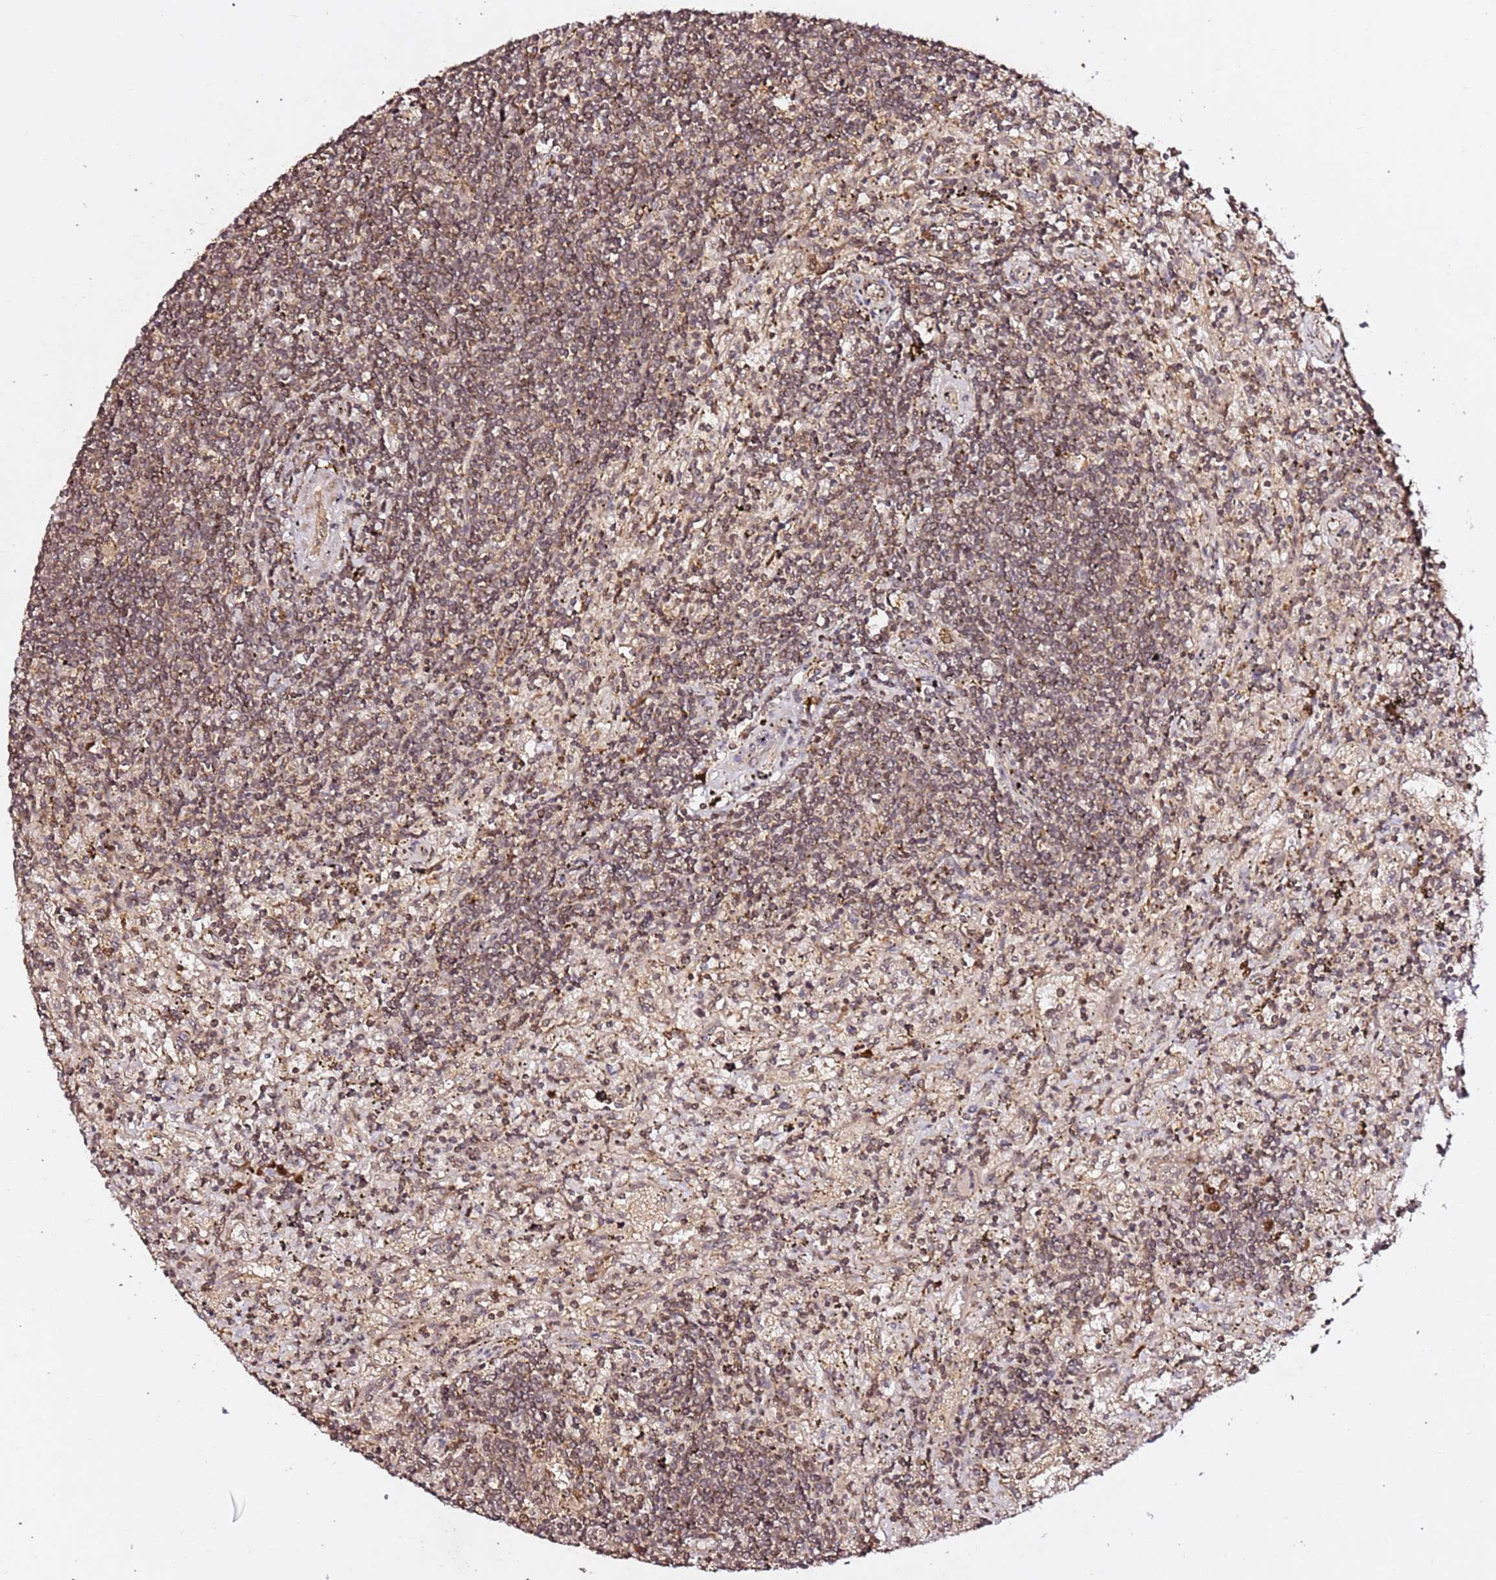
{"staining": {"intensity": "weak", "quantity": "25%-75%", "location": "cytoplasmic/membranous,nuclear"}, "tissue": "lymphoma", "cell_type": "Tumor cells", "image_type": "cancer", "snomed": [{"axis": "morphology", "description": "Malignant lymphoma, non-Hodgkin's type, Low grade"}, {"axis": "topography", "description": "Spleen"}], "caption": "An image of human lymphoma stained for a protein reveals weak cytoplasmic/membranous and nuclear brown staining in tumor cells.", "gene": "OR5V1", "patient": {"sex": "male", "age": 76}}